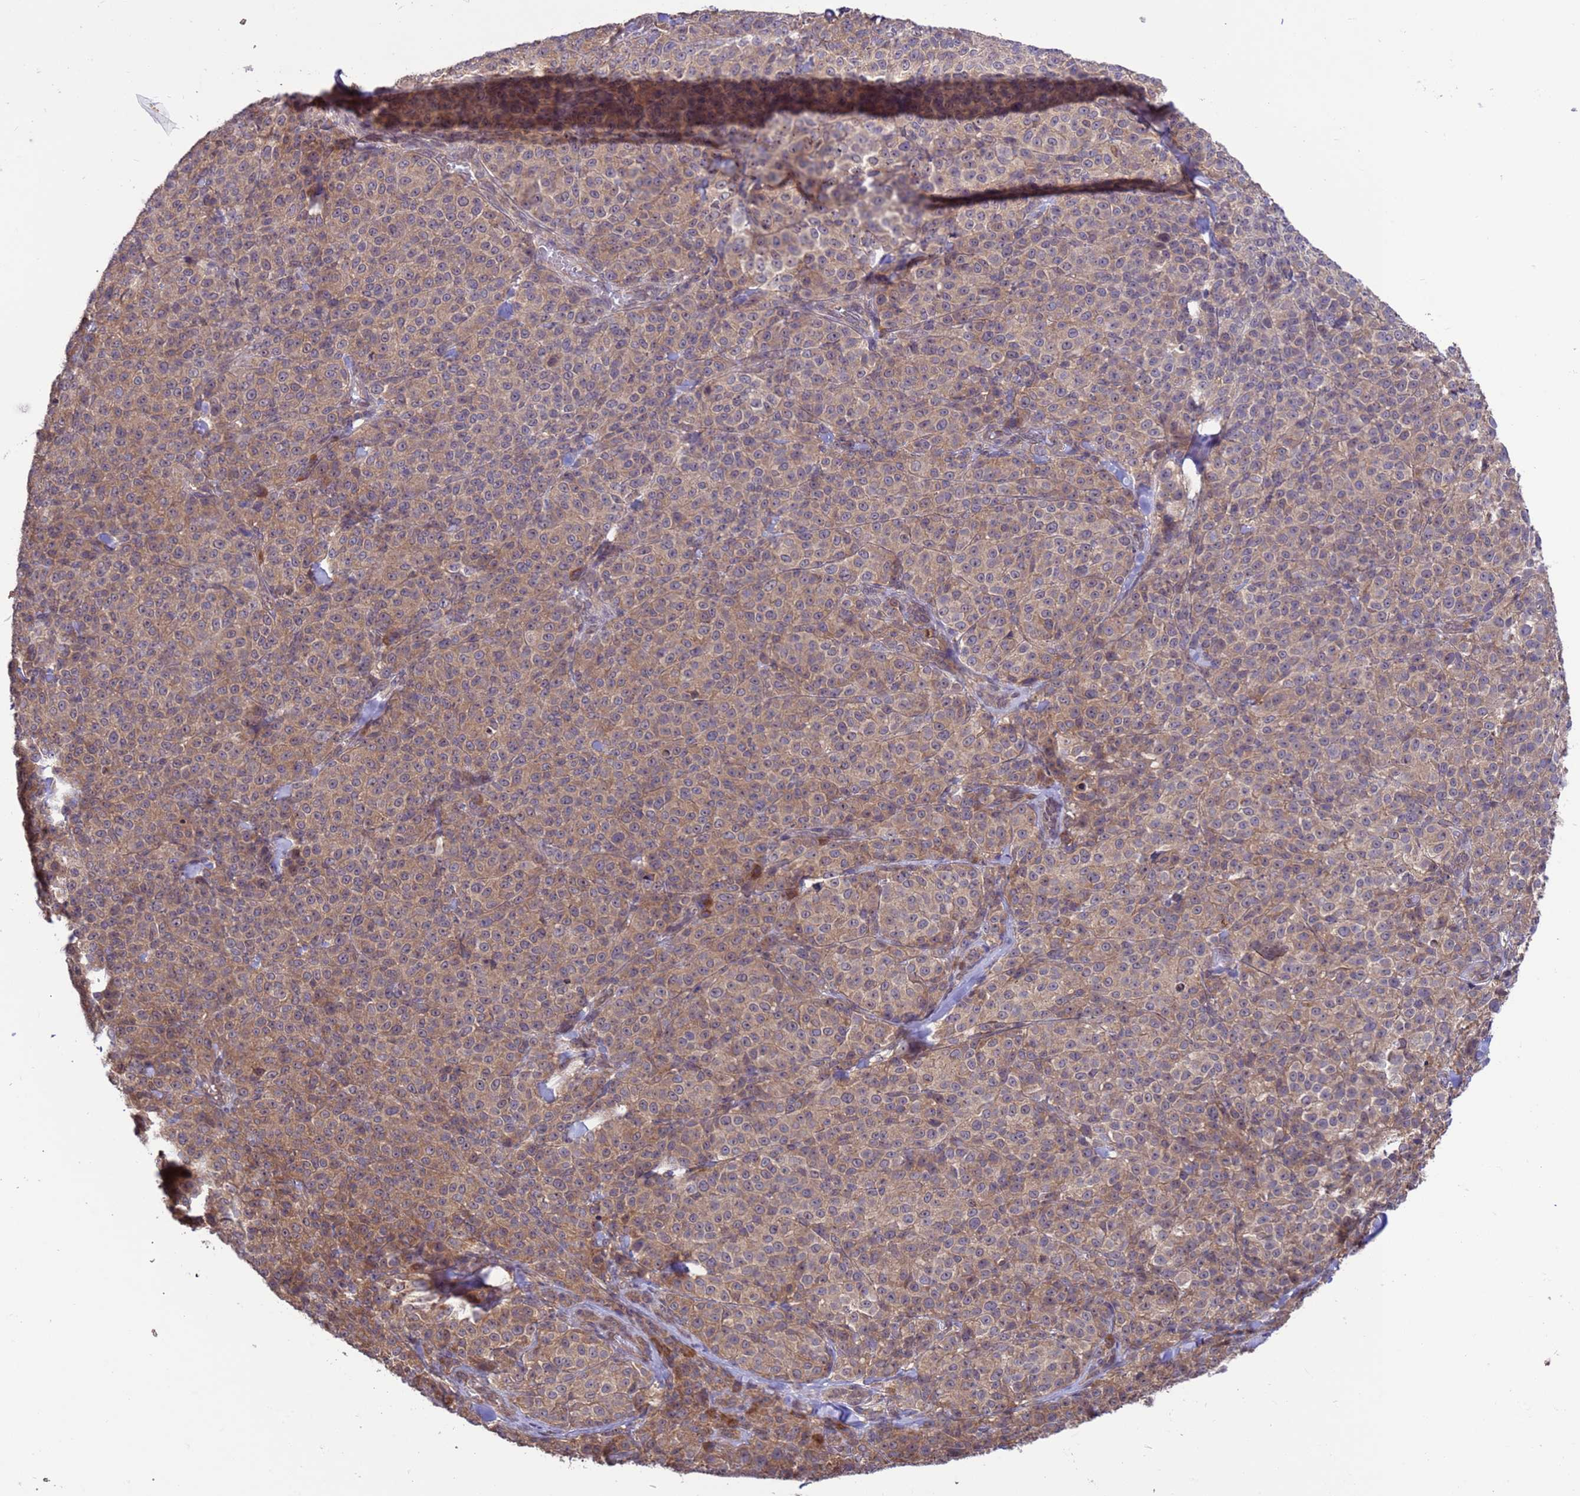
{"staining": {"intensity": "moderate", "quantity": ">75%", "location": "cytoplasmic/membranous"}, "tissue": "melanoma", "cell_type": "Tumor cells", "image_type": "cancer", "snomed": [{"axis": "morphology", "description": "Normal tissue, NOS"}, {"axis": "morphology", "description": "Malignant melanoma, NOS"}, {"axis": "topography", "description": "Skin"}], "caption": "Immunohistochemical staining of human malignant melanoma shows medium levels of moderate cytoplasmic/membranous protein positivity in approximately >75% of tumor cells.", "gene": "ZFP69B", "patient": {"sex": "female", "age": 34}}